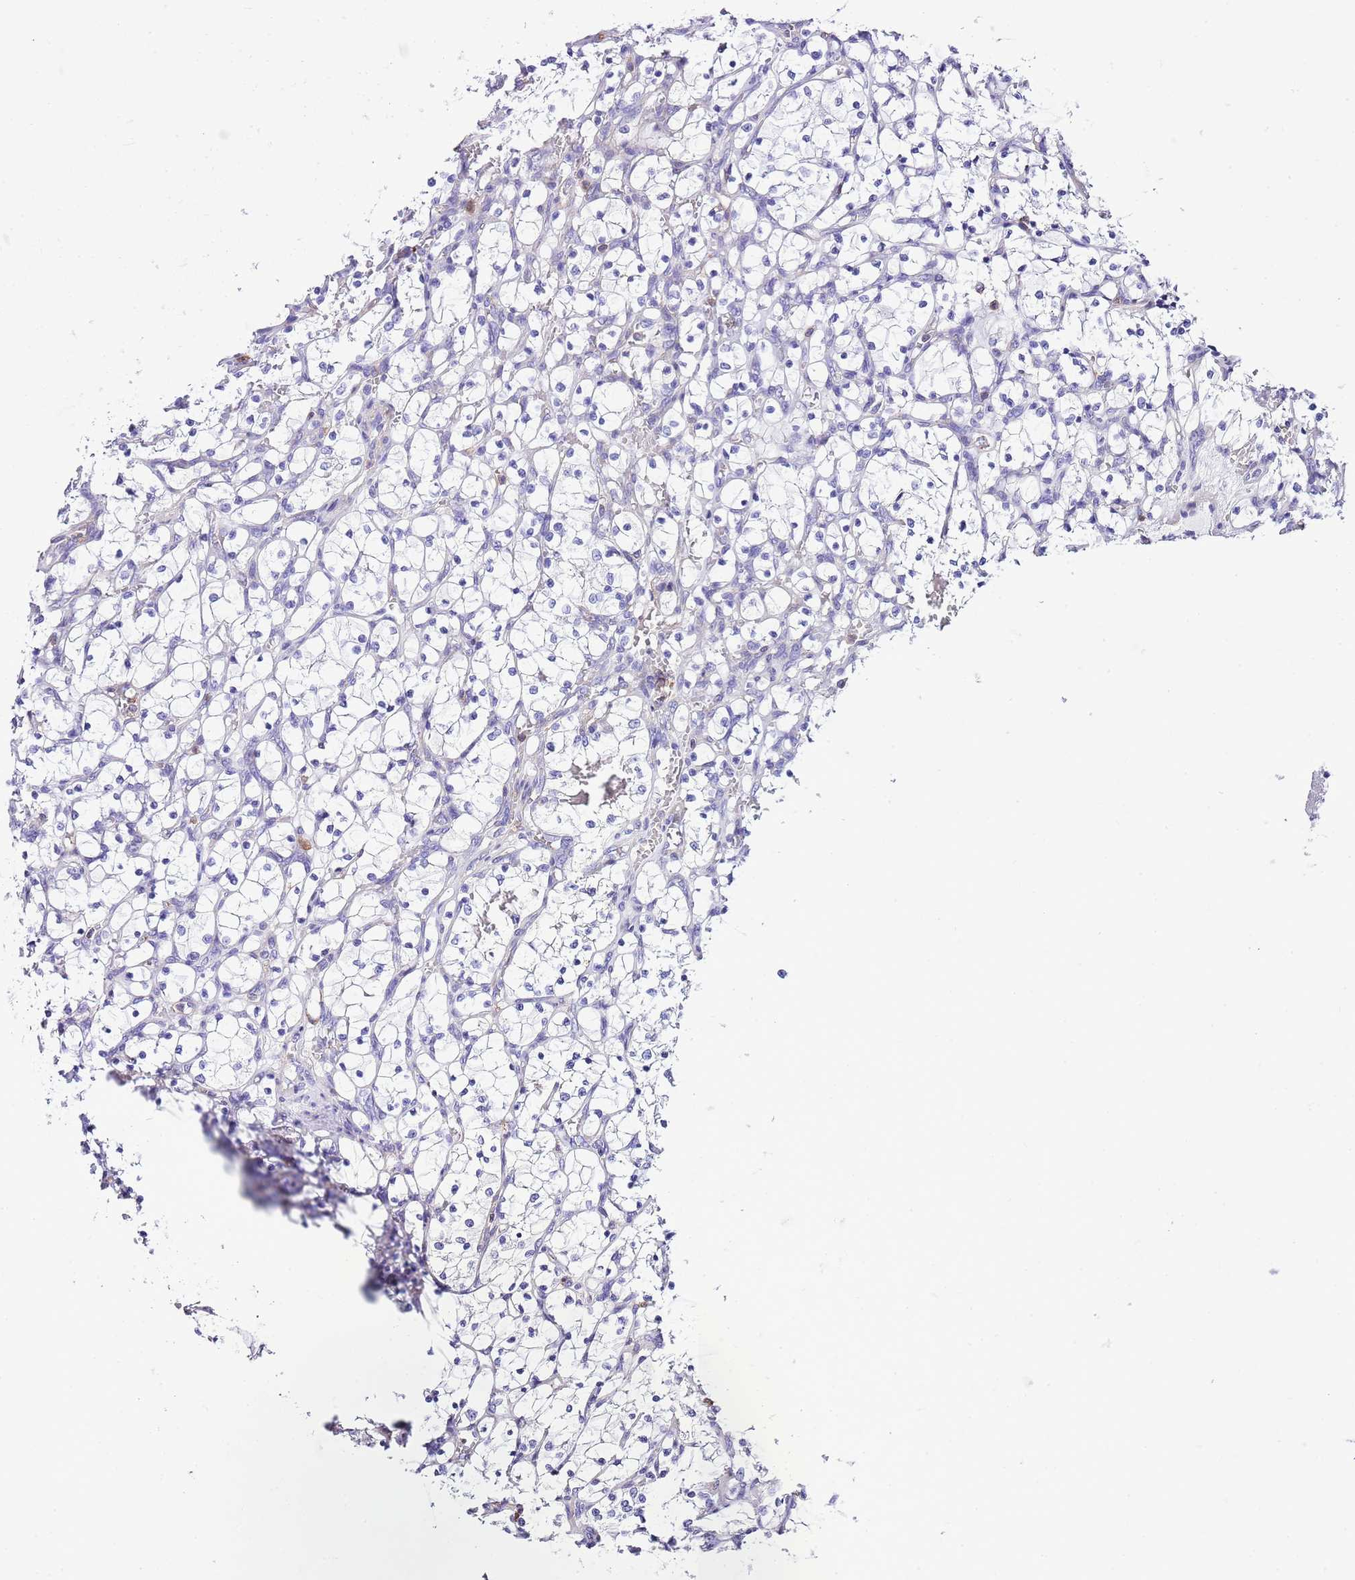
{"staining": {"intensity": "negative", "quantity": "none", "location": "none"}, "tissue": "renal cancer", "cell_type": "Tumor cells", "image_type": "cancer", "snomed": [{"axis": "morphology", "description": "Adenocarcinoma, NOS"}, {"axis": "topography", "description": "Kidney"}], "caption": "High magnification brightfield microscopy of renal cancer stained with DAB (brown) and counterstained with hematoxylin (blue): tumor cells show no significant expression. (IHC, brightfield microscopy, high magnification).", "gene": "CNN2", "patient": {"sex": "female", "age": 69}}